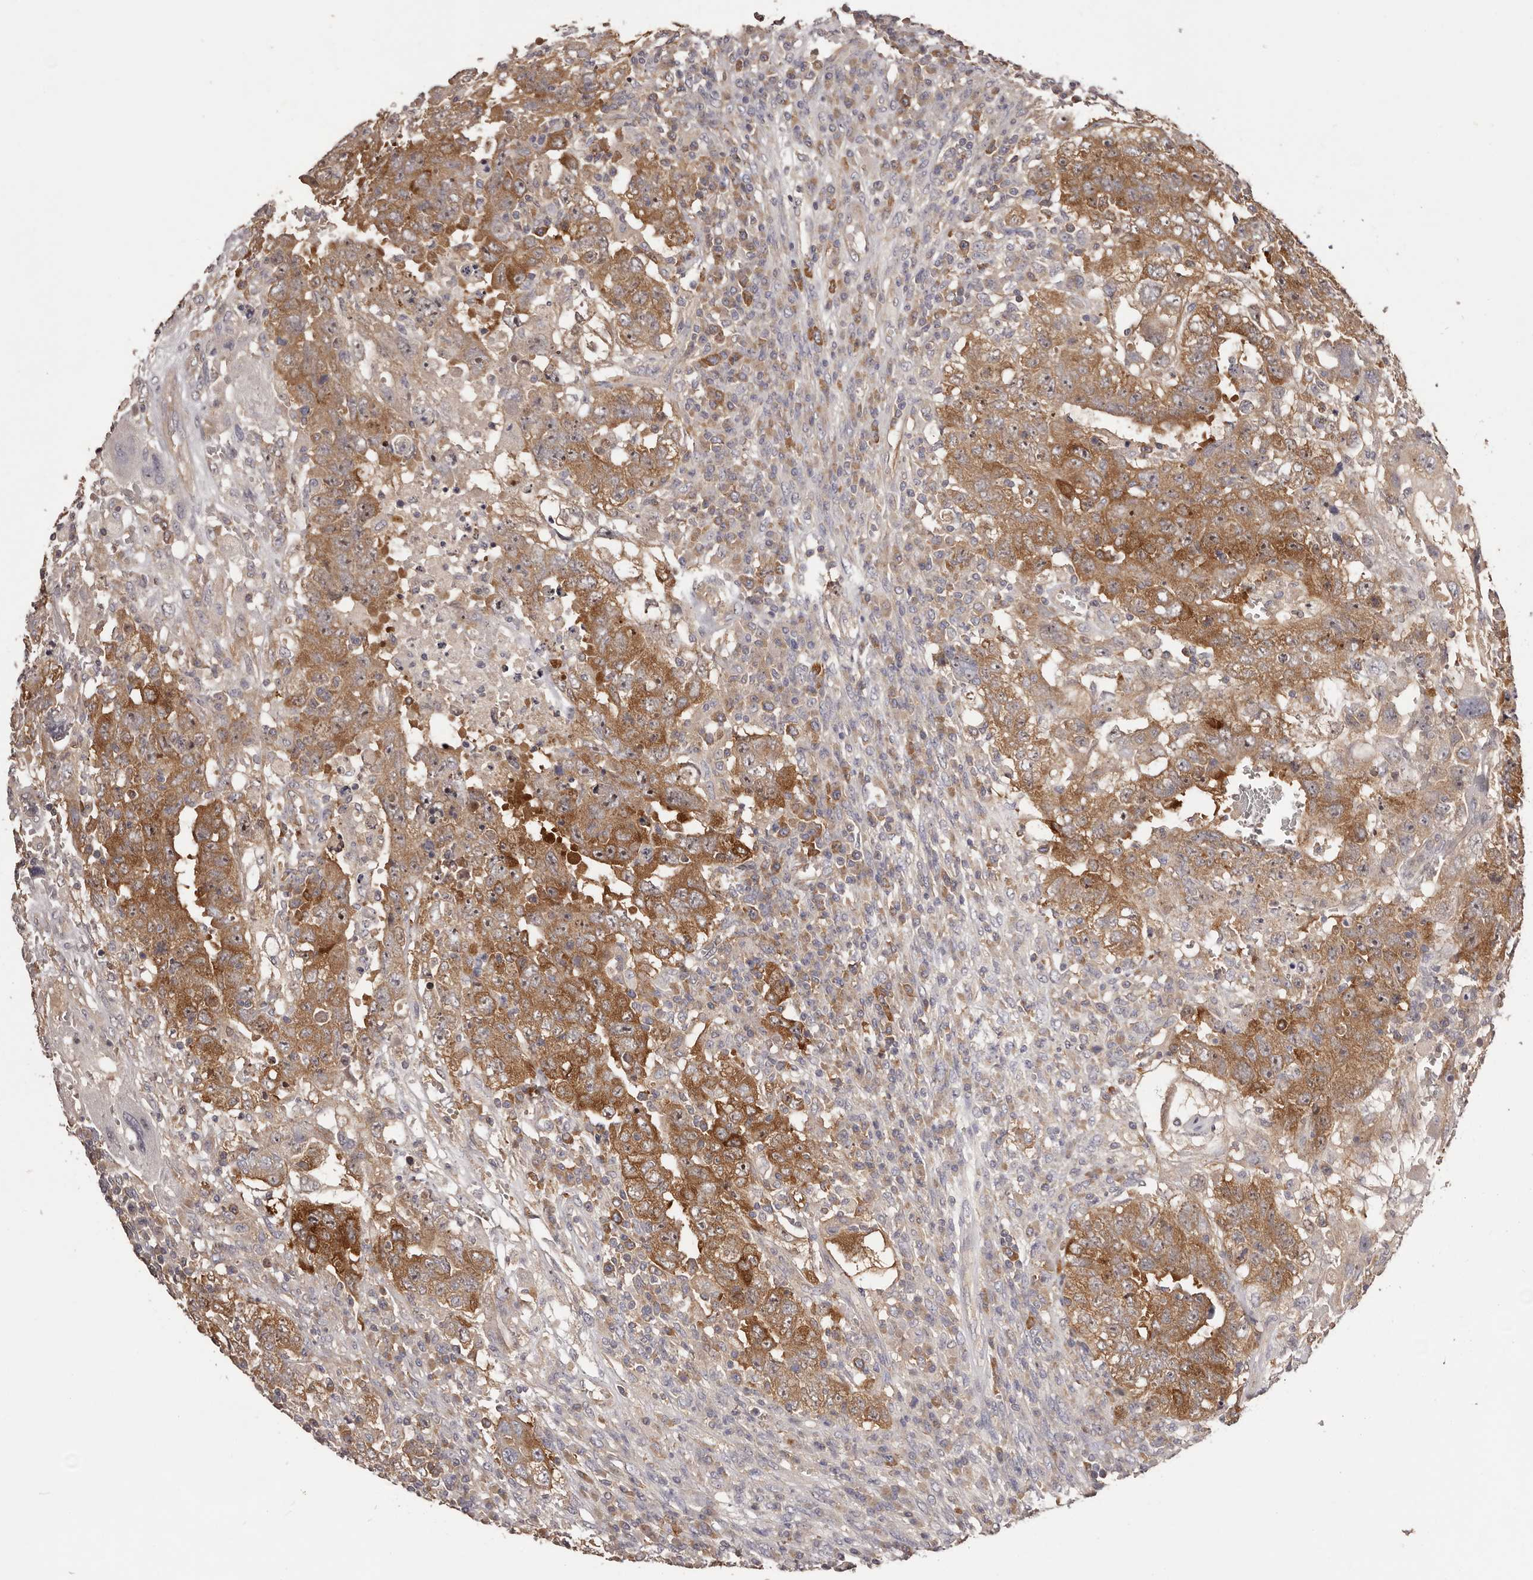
{"staining": {"intensity": "moderate", "quantity": ">75%", "location": "cytoplasmic/membranous"}, "tissue": "testis cancer", "cell_type": "Tumor cells", "image_type": "cancer", "snomed": [{"axis": "morphology", "description": "Carcinoma, Embryonal, NOS"}, {"axis": "topography", "description": "Testis"}], "caption": "Testis cancer (embryonal carcinoma) stained with a brown dye demonstrates moderate cytoplasmic/membranous positive positivity in approximately >75% of tumor cells.", "gene": "LTV1", "patient": {"sex": "male", "age": 26}}